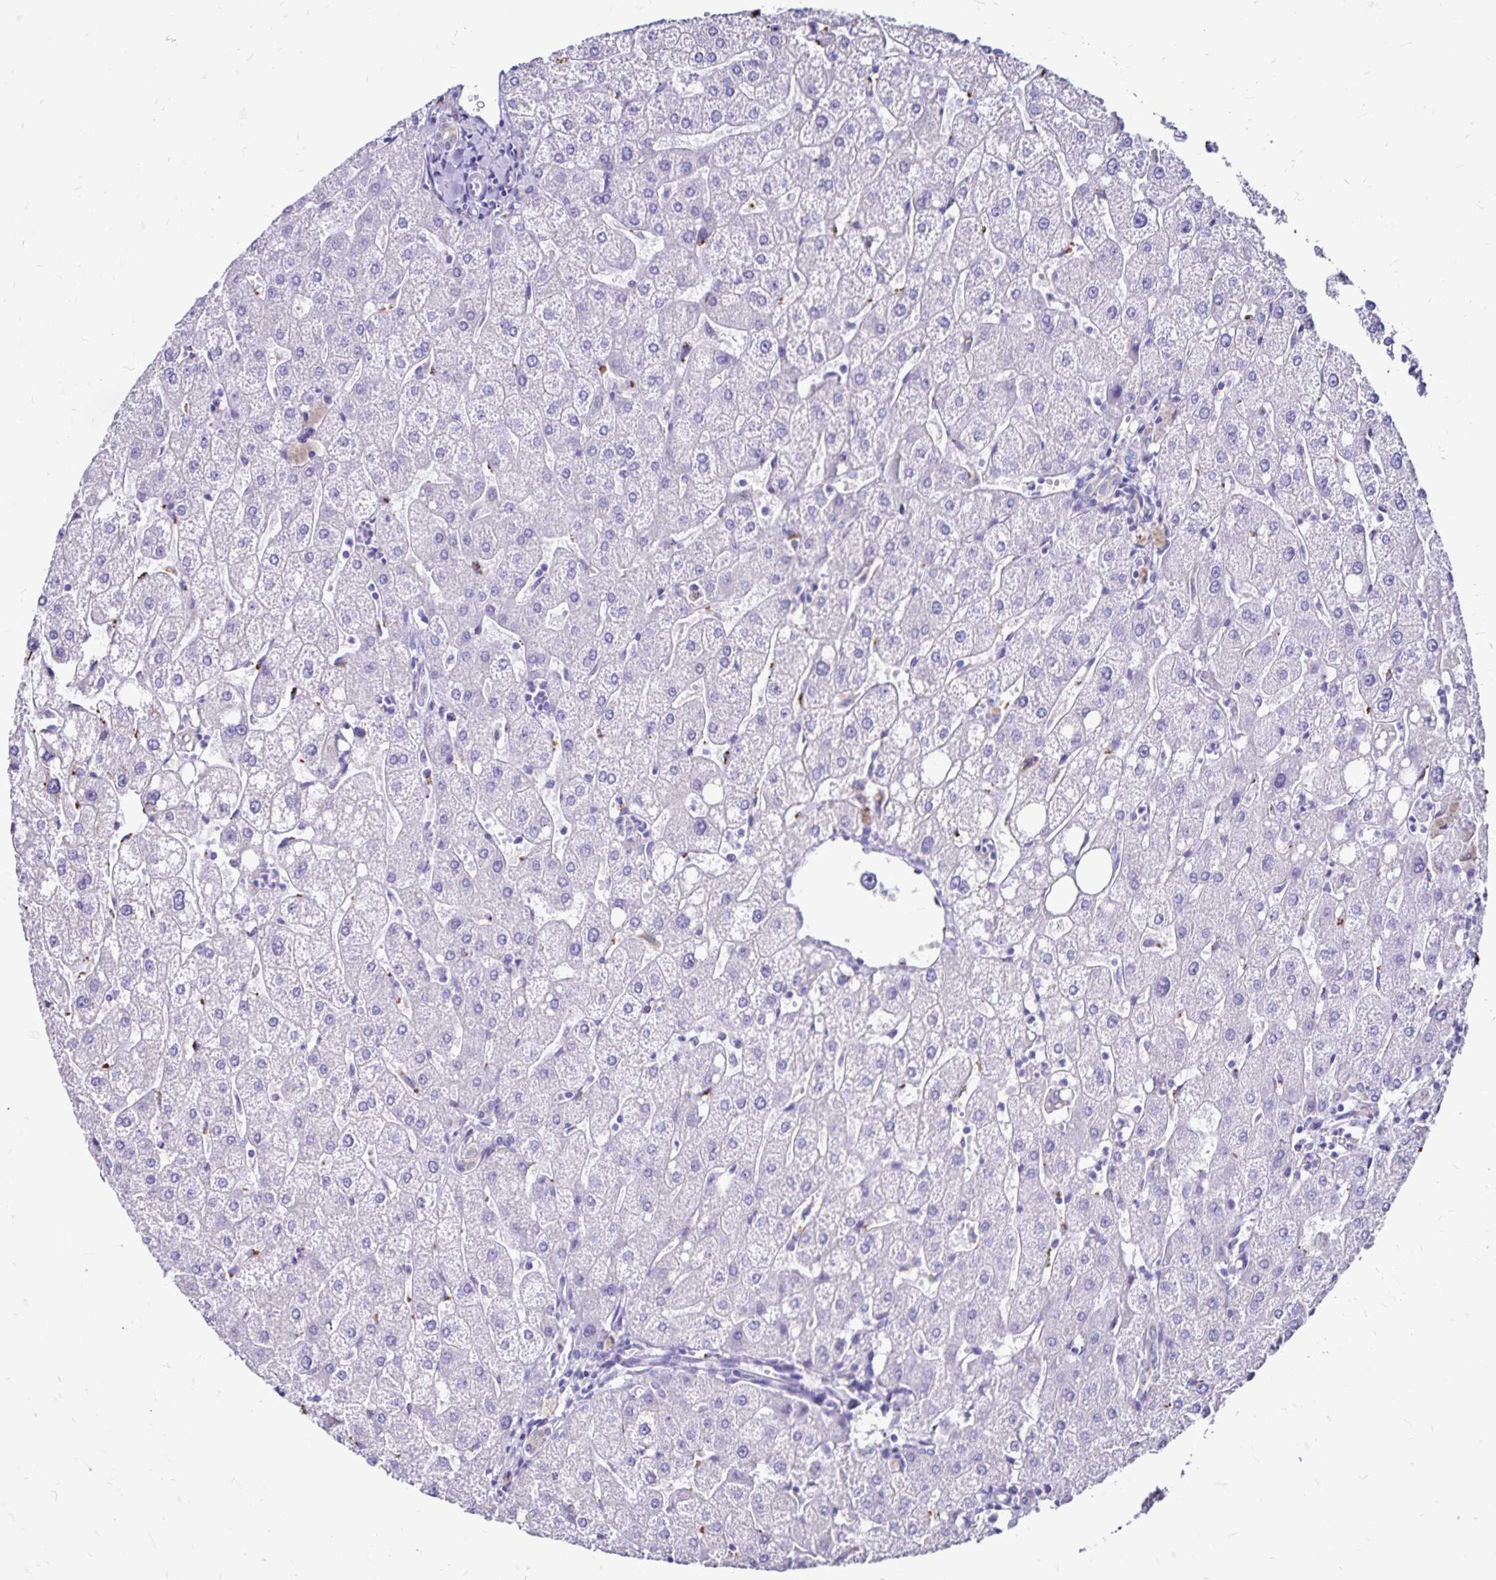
{"staining": {"intensity": "negative", "quantity": "none", "location": "none"}, "tissue": "liver", "cell_type": "Cholangiocytes", "image_type": "normal", "snomed": [{"axis": "morphology", "description": "Normal tissue, NOS"}, {"axis": "topography", "description": "Liver"}], "caption": "Immunohistochemistry (IHC) image of unremarkable liver stained for a protein (brown), which displays no staining in cholangiocytes.", "gene": "EVPL", "patient": {"sex": "male", "age": 67}}